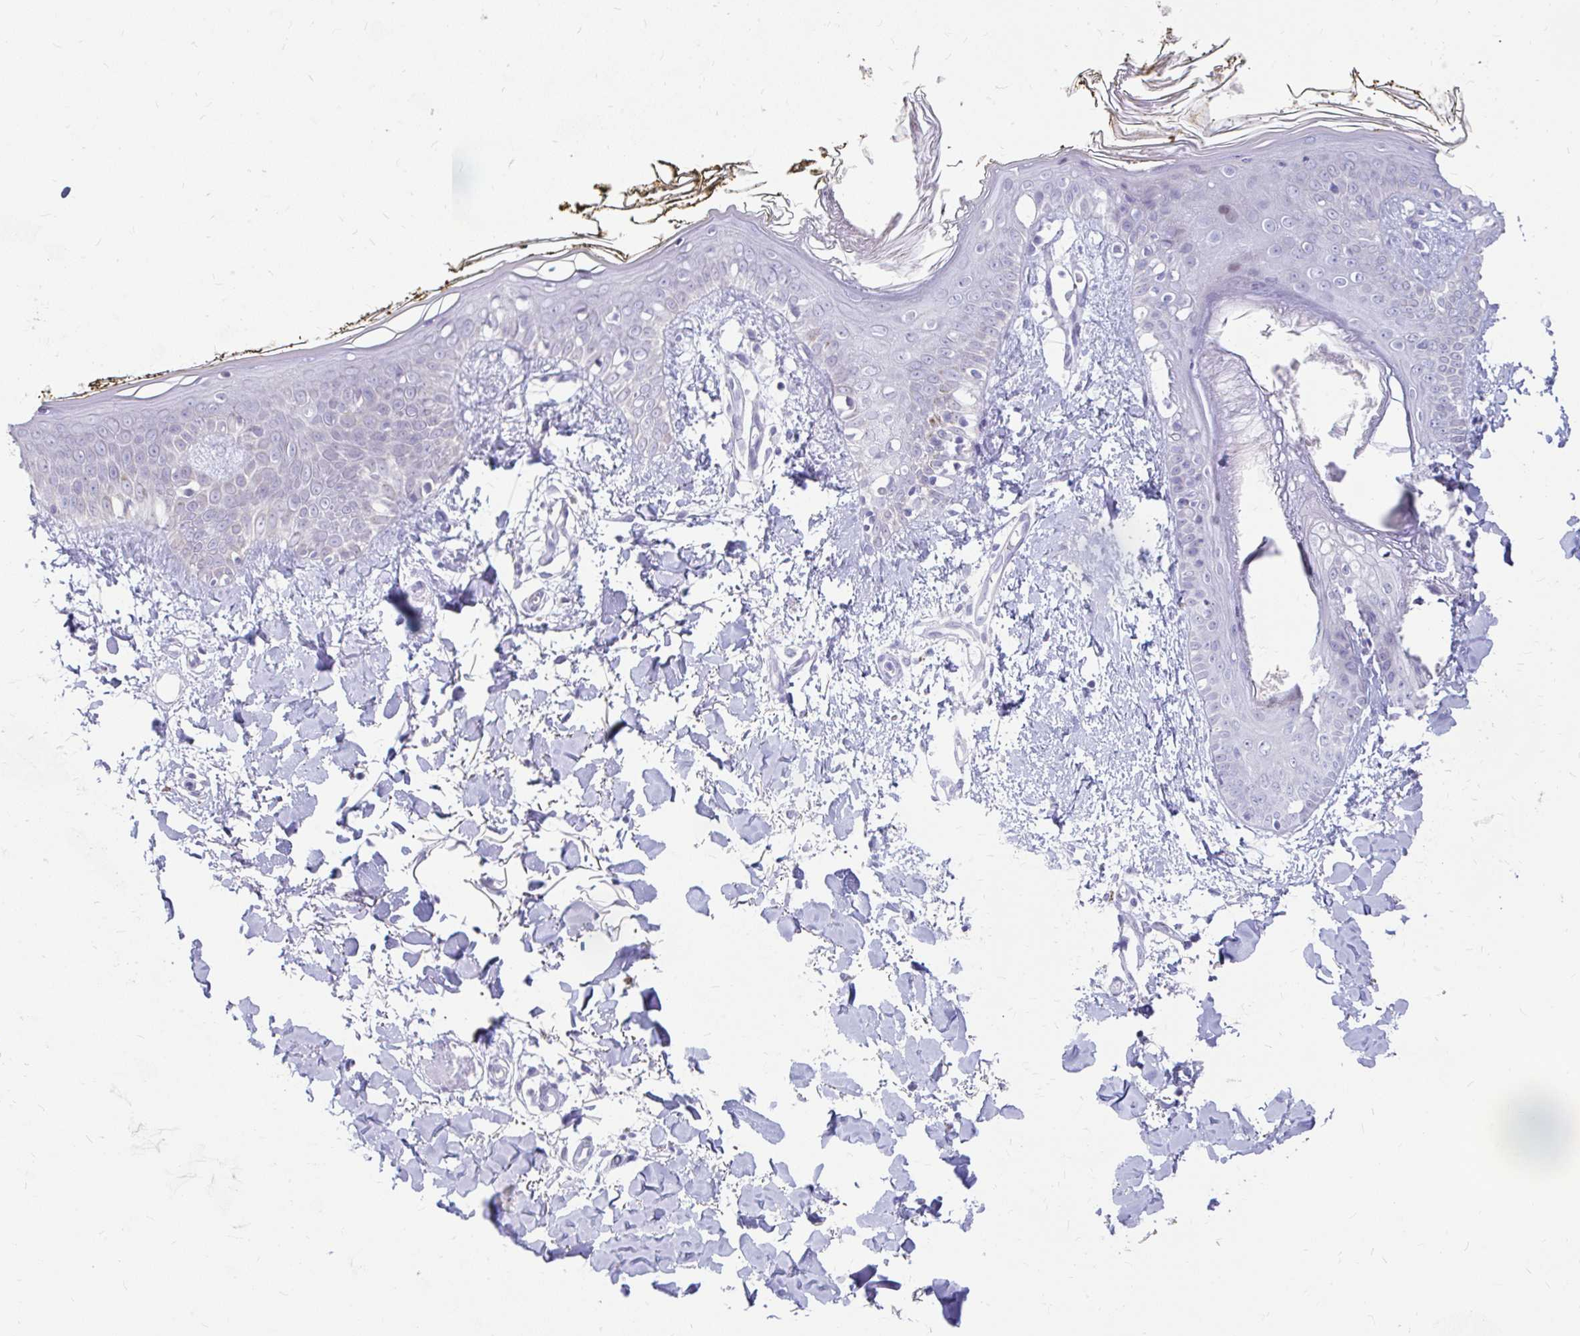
{"staining": {"intensity": "negative", "quantity": "none", "location": "none"}, "tissue": "skin", "cell_type": "Fibroblasts", "image_type": "normal", "snomed": [{"axis": "morphology", "description": "Normal tissue, NOS"}, {"axis": "topography", "description": "Skin"}], "caption": "Immunohistochemistry (IHC) photomicrograph of unremarkable human skin stained for a protein (brown), which exhibits no positivity in fibroblasts.", "gene": "RGS16", "patient": {"sex": "female", "age": 34}}